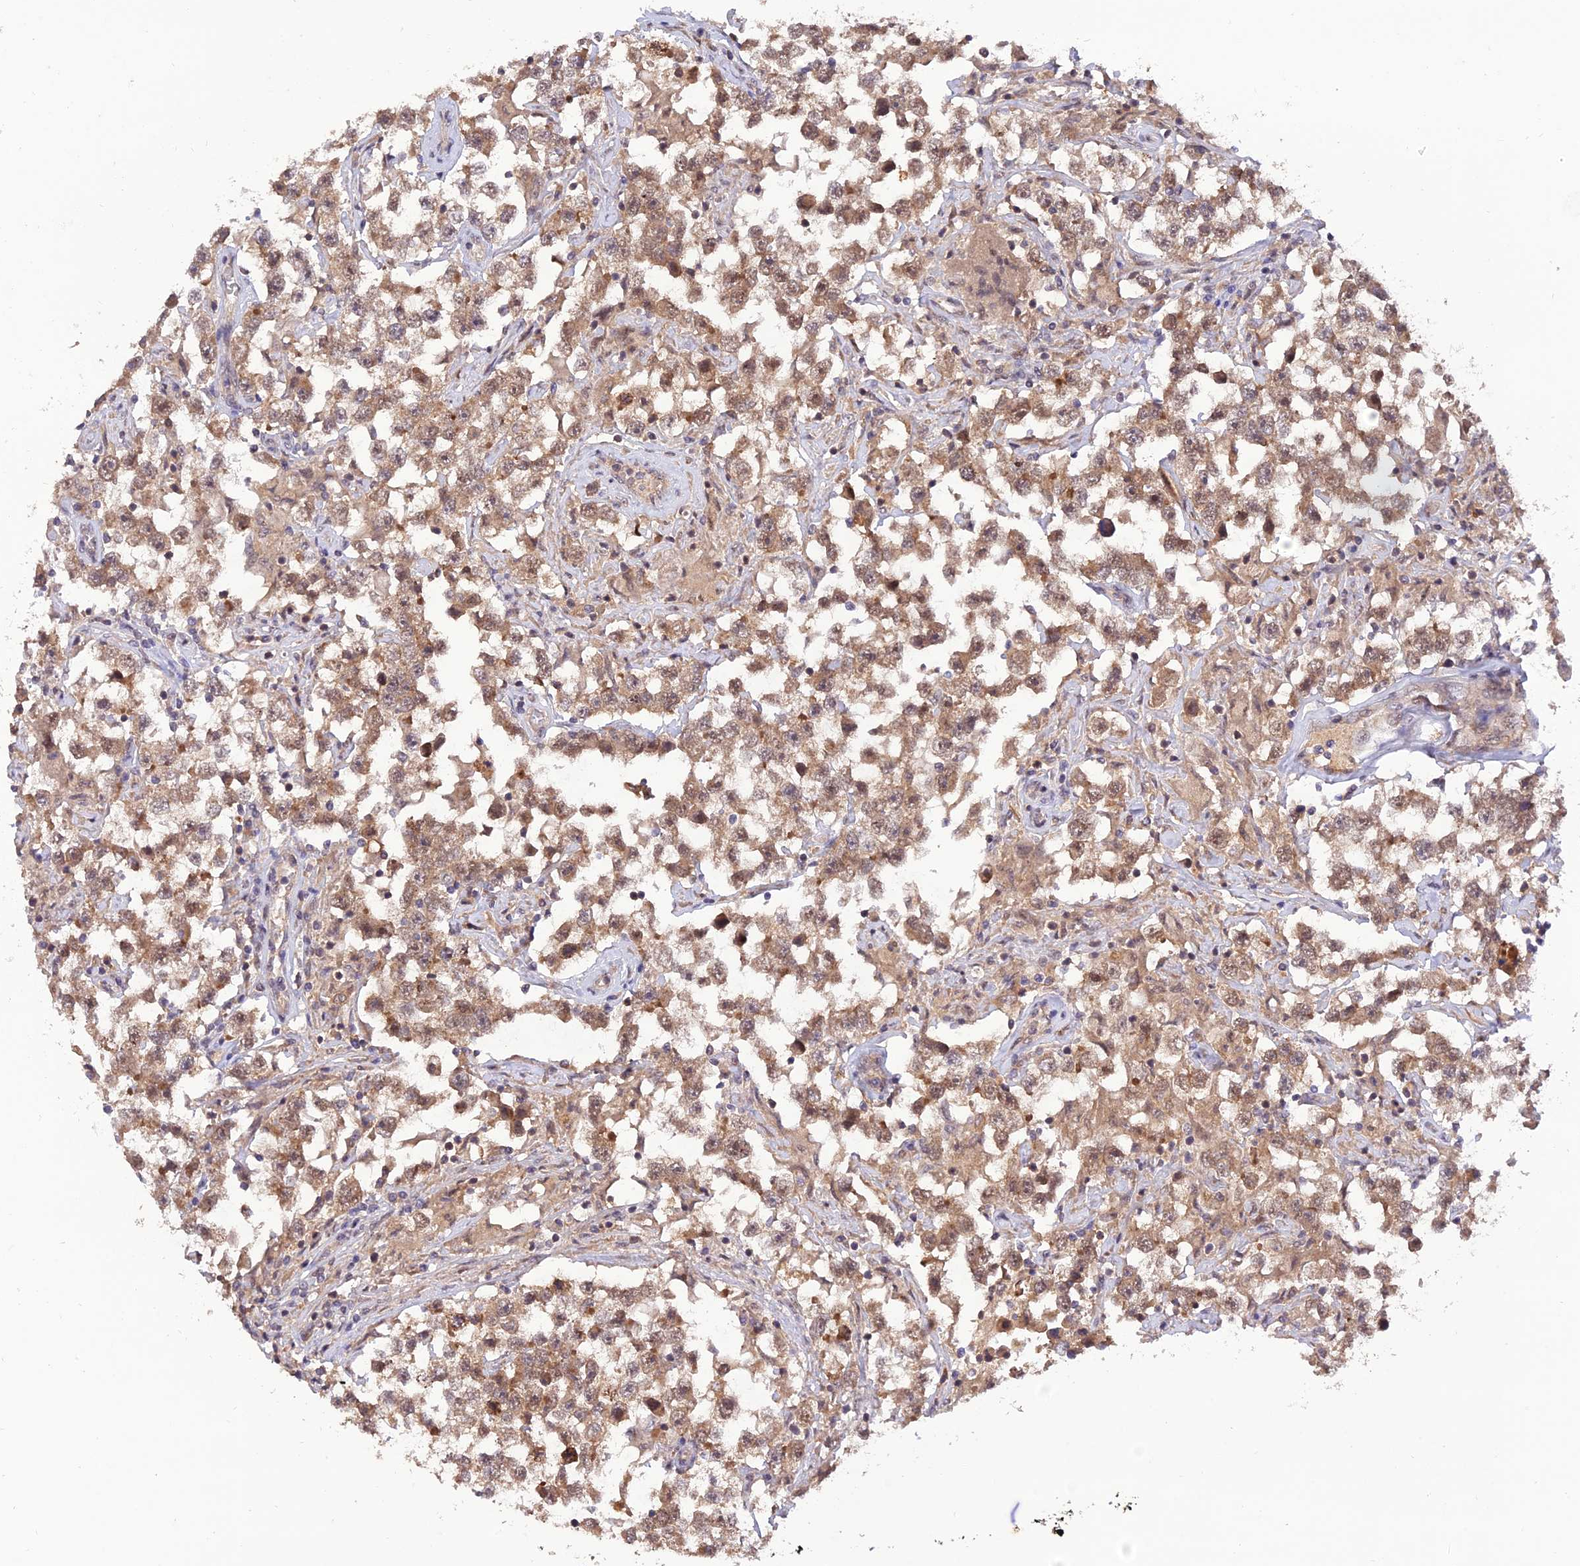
{"staining": {"intensity": "moderate", "quantity": ">75%", "location": "cytoplasmic/membranous"}, "tissue": "testis cancer", "cell_type": "Tumor cells", "image_type": "cancer", "snomed": [{"axis": "morphology", "description": "Seminoma, NOS"}, {"axis": "topography", "description": "Testis"}], "caption": "IHC histopathology image of human testis cancer (seminoma) stained for a protein (brown), which exhibits medium levels of moderate cytoplasmic/membranous positivity in about >75% of tumor cells.", "gene": "REV1", "patient": {"sex": "male", "age": 46}}